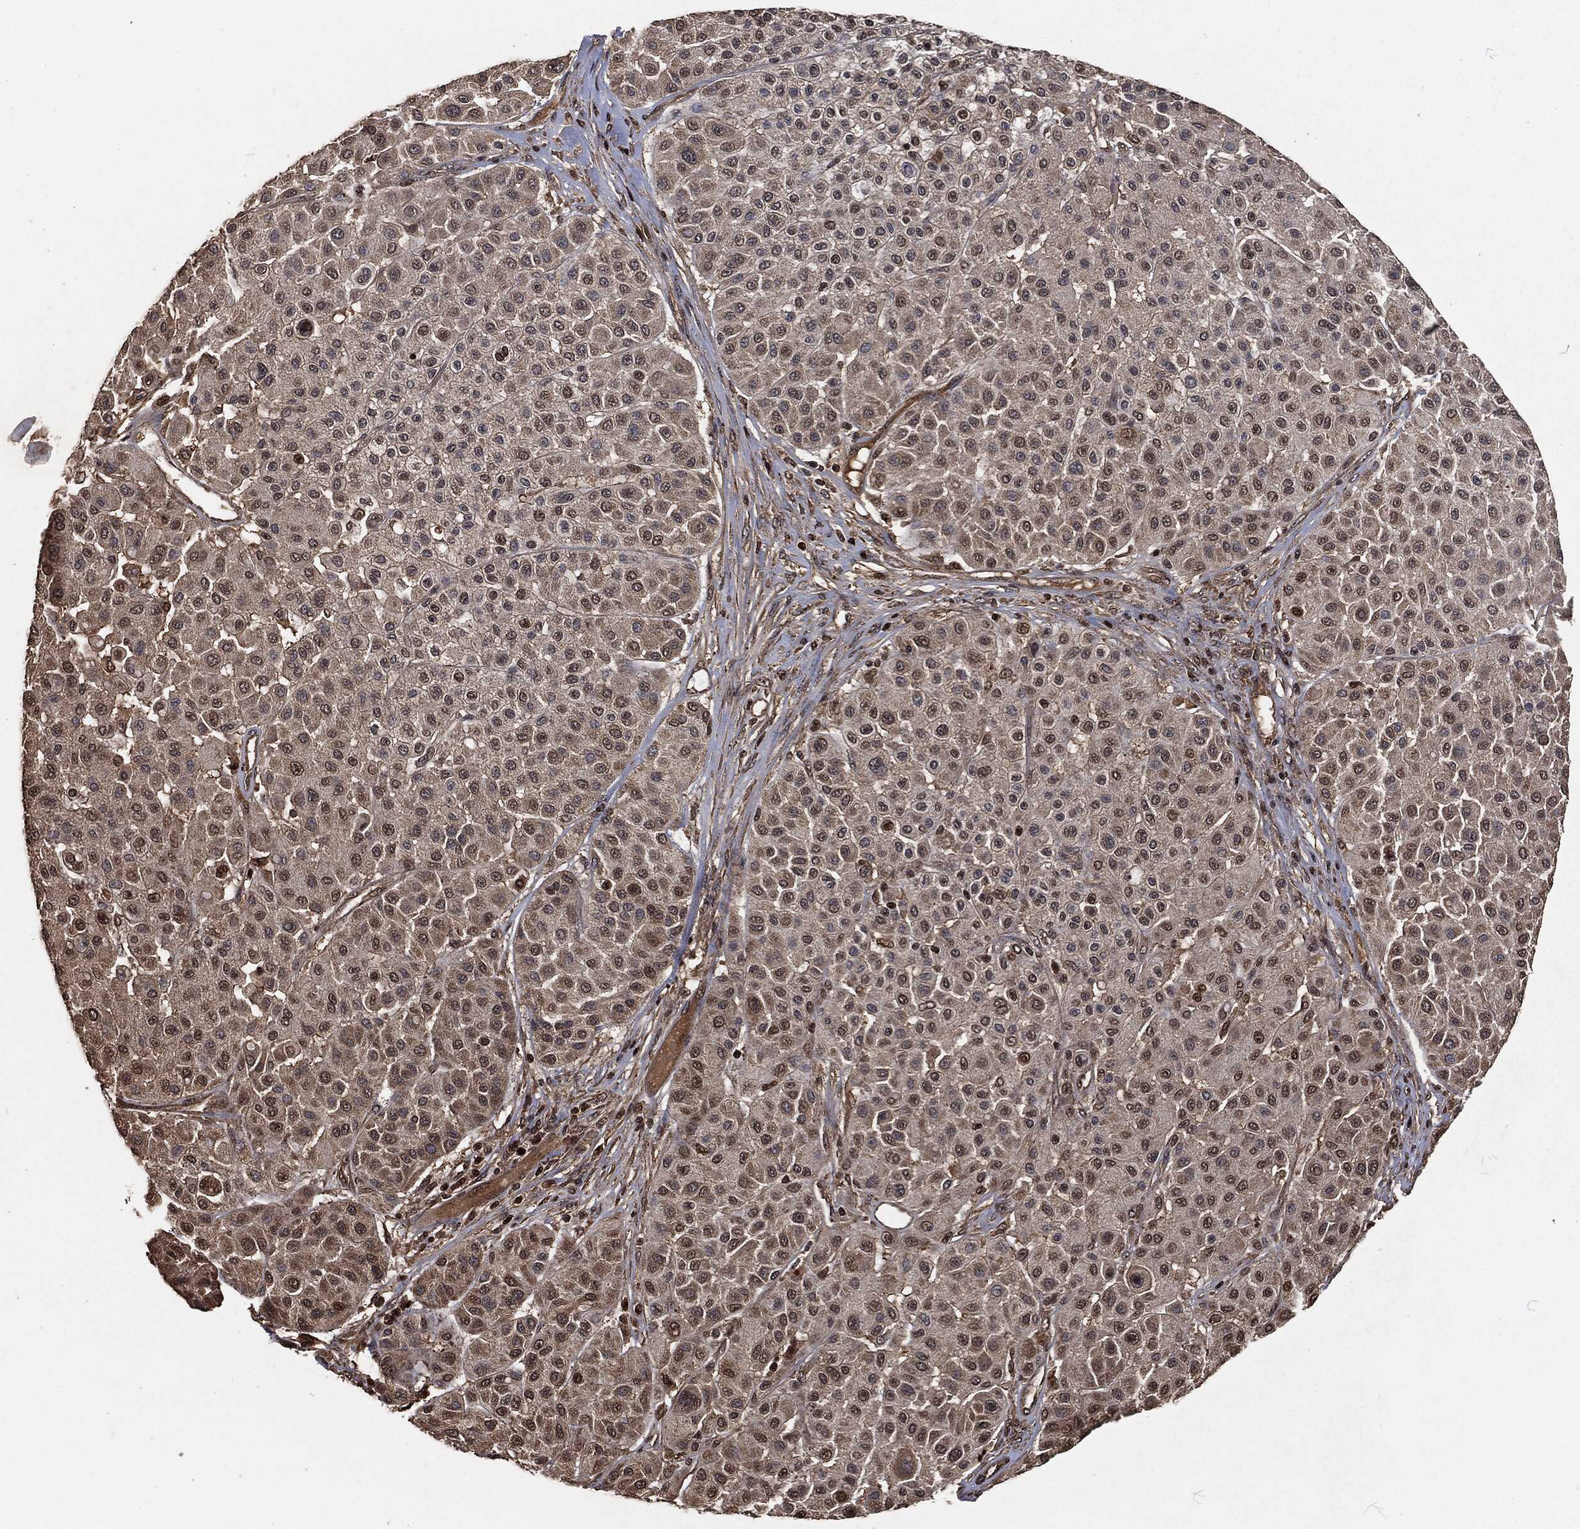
{"staining": {"intensity": "moderate", "quantity": "25%-75%", "location": "nuclear"}, "tissue": "melanoma", "cell_type": "Tumor cells", "image_type": "cancer", "snomed": [{"axis": "morphology", "description": "Malignant melanoma, Metastatic site"}, {"axis": "topography", "description": "Smooth muscle"}], "caption": "Tumor cells exhibit medium levels of moderate nuclear staining in approximately 25%-75% of cells in malignant melanoma (metastatic site).", "gene": "SNAI1", "patient": {"sex": "male", "age": 41}}